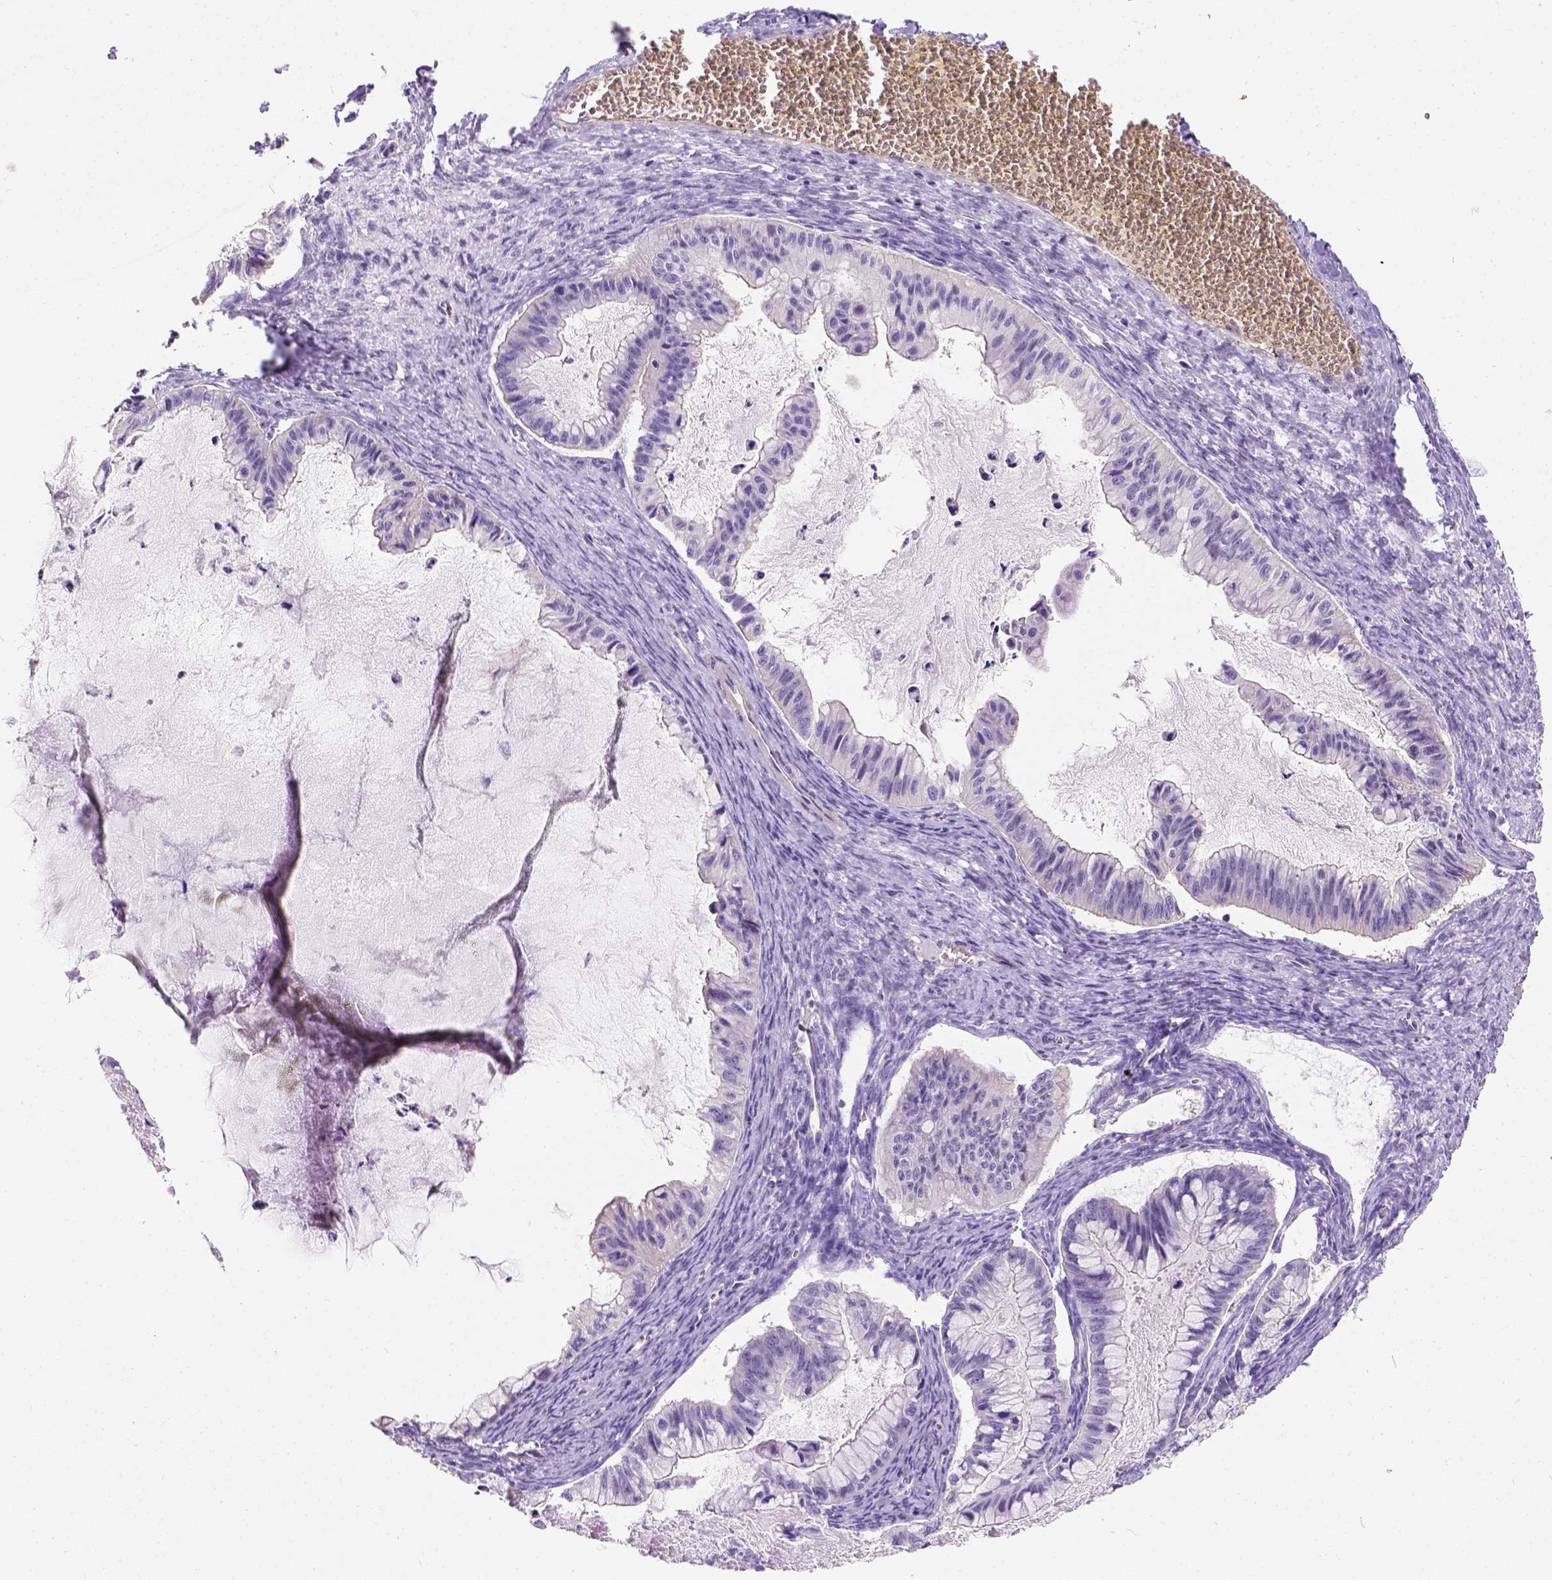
{"staining": {"intensity": "negative", "quantity": "none", "location": "none"}, "tissue": "ovarian cancer", "cell_type": "Tumor cells", "image_type": "cancer", "snomed": [{"axis": "morphology", "description": "Cystadenocarcinoma, mucinous, NOS"}, {"axis": "topography", "description": "Ovary"}], "caption": "Tumor cells show no significant protein staining in ovarian mucinous cystadenocarcinoma.", "gene": "PHF7", "patient": {"sex": "female", "age": 72}}